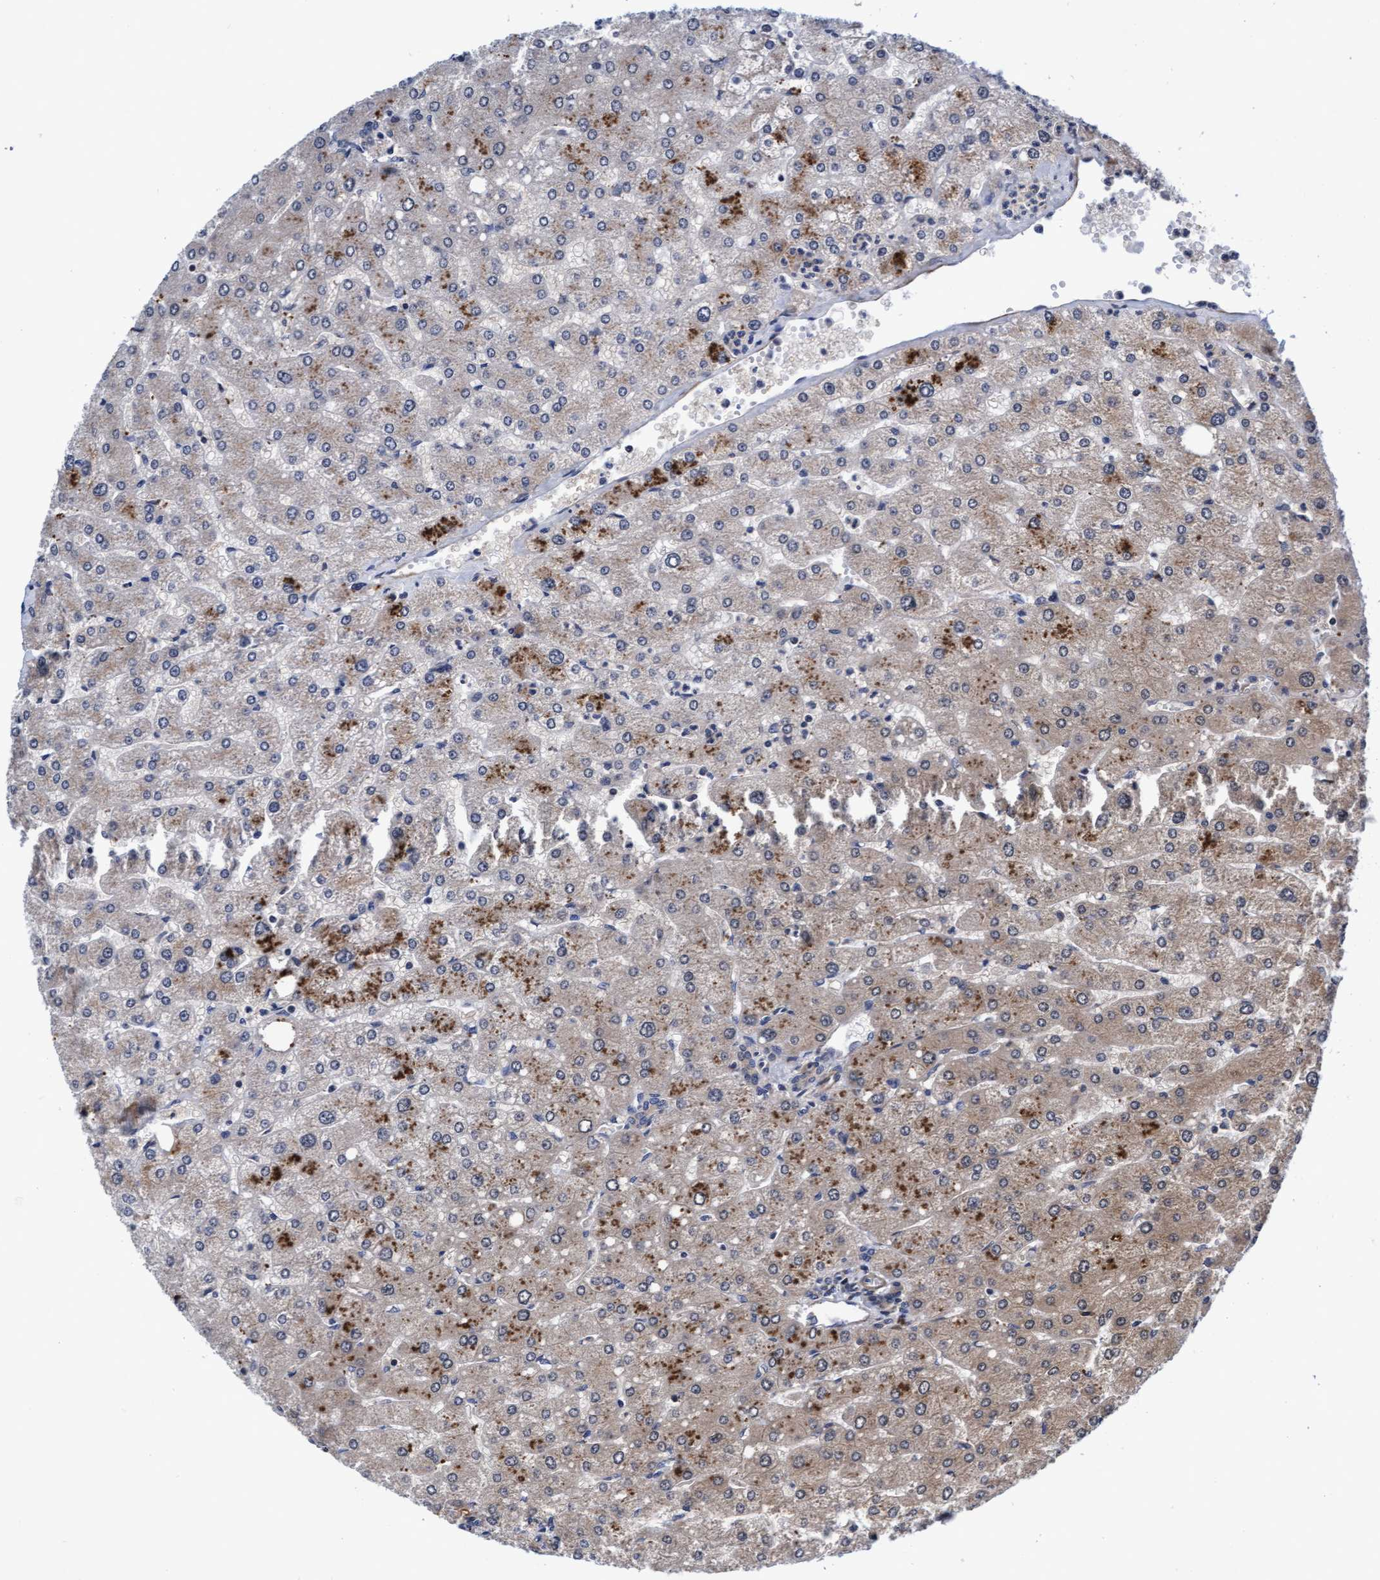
{"staining": {"intensity": "weak", "quantity": "25%-75%", "location": "cytoplasmic/membranous"}, "tissue": "liver", "cell_type": "Cholangiocytes", "image_type": "normal", "snomed": [{"axis": "morphology", "description": "Normal tissue, NOS"}, {"axis": "topography", "description": "Liver"}], "caption": "The image shows staining of normal liver, revealing weak cytoplasmic/membranous protein expression (brown color) within cholangiocytes.", "gene": "EFCAB13", "patient": {"sex": "male", "age": 55}}